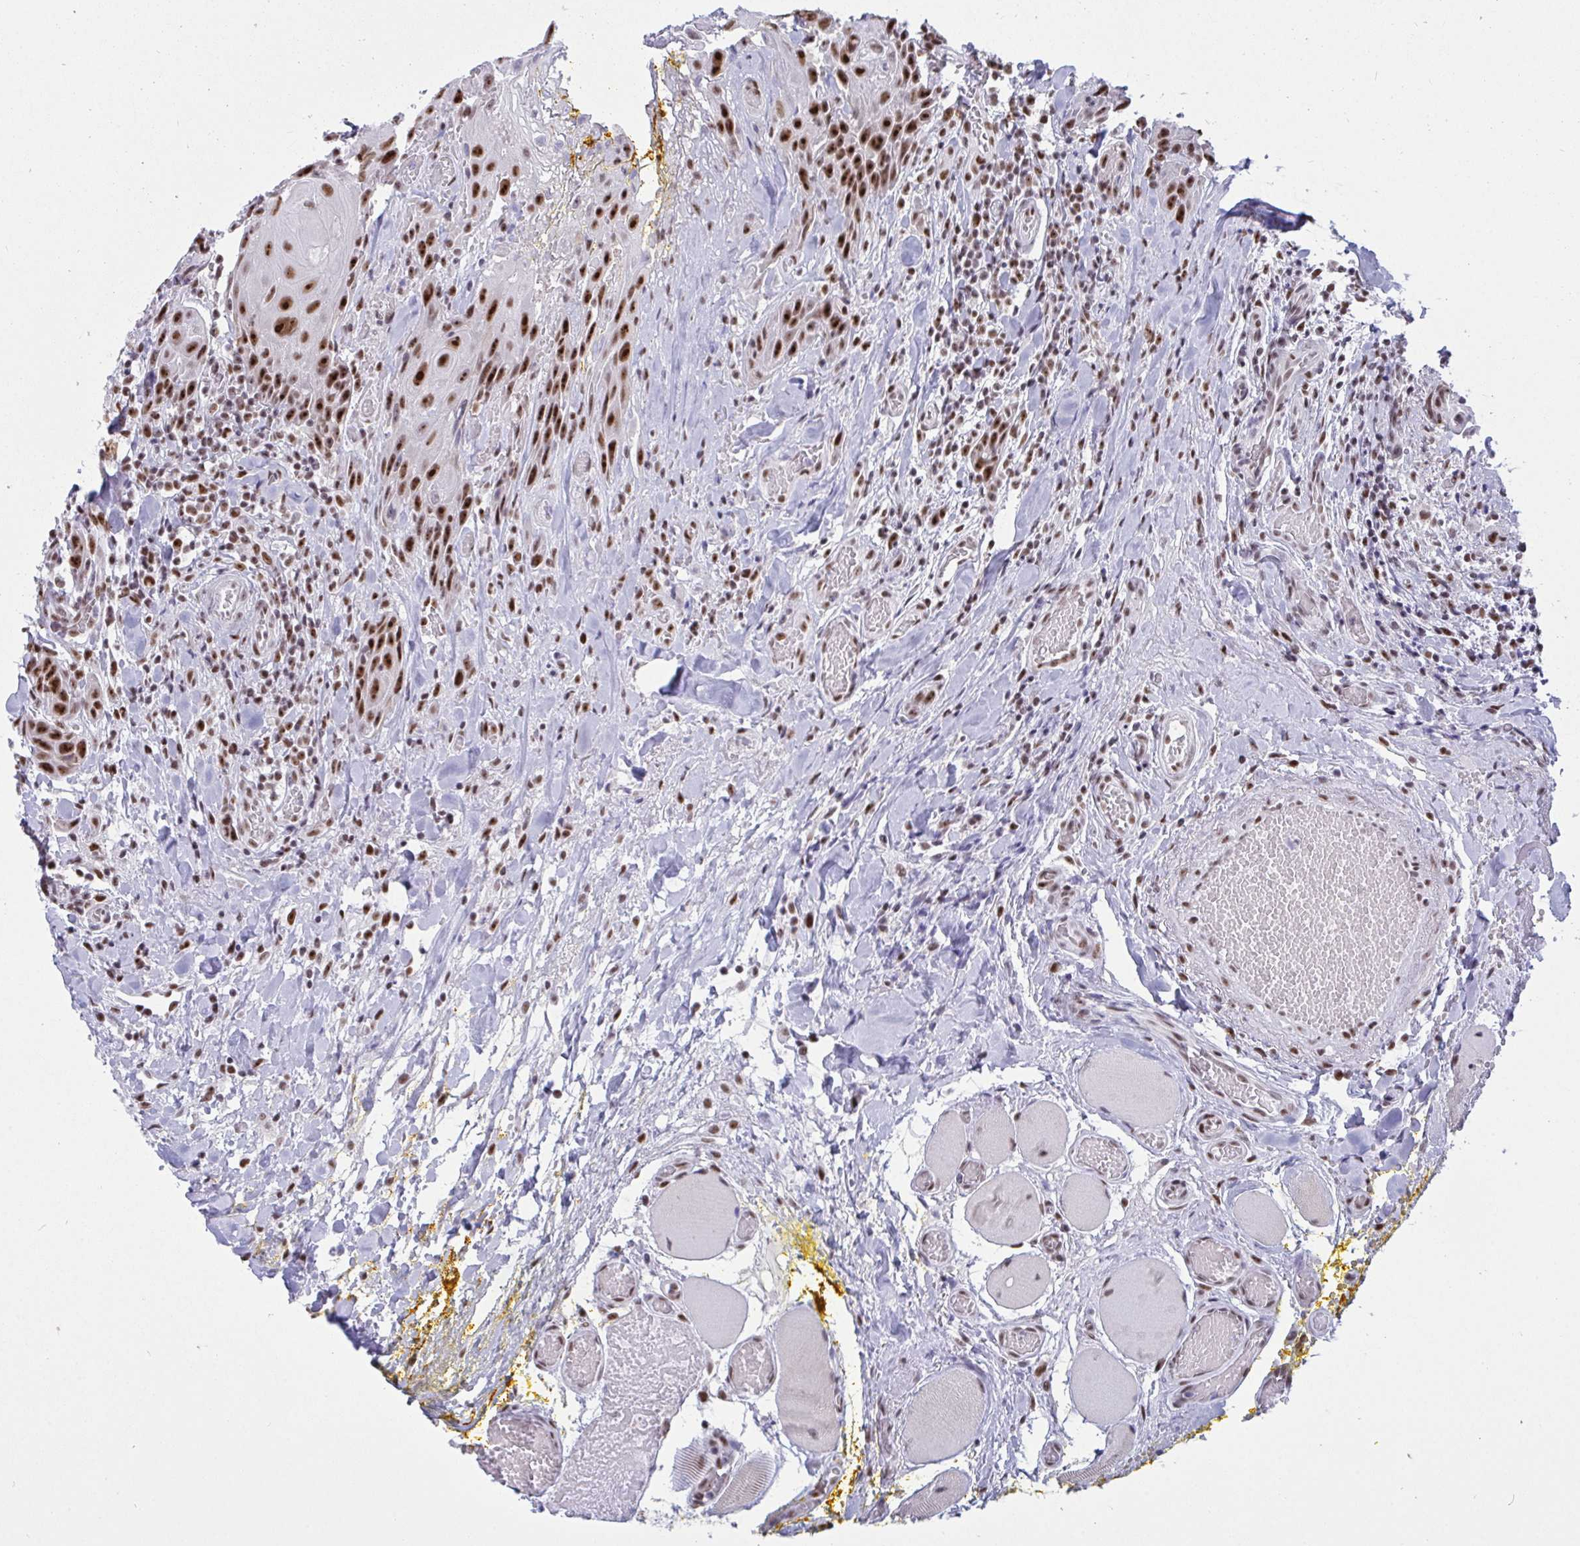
{"staining": {"intensity": "moderate", "quantity": ">75%", "location": "nuclear"}, "tissue": "head and neck cancer", "cell_type": "Tumor cells", "image_type": "cancer", "snomed": [{"axis": "morphology", "description": "Squamous cell carcinoma, NOS"}, {"axis": "topography", "description": "Oral tissue"}, {"axis": "topography", "description": "Head-Neck"}], "caption": "Protein analysis of head and neck squamous cell carcinoma tissue exhibits moderate nuclear expression in approximately >75% of tumor cells.", "gene": "SUPT16H", "patient": {"sex": "male", "age": 49}}